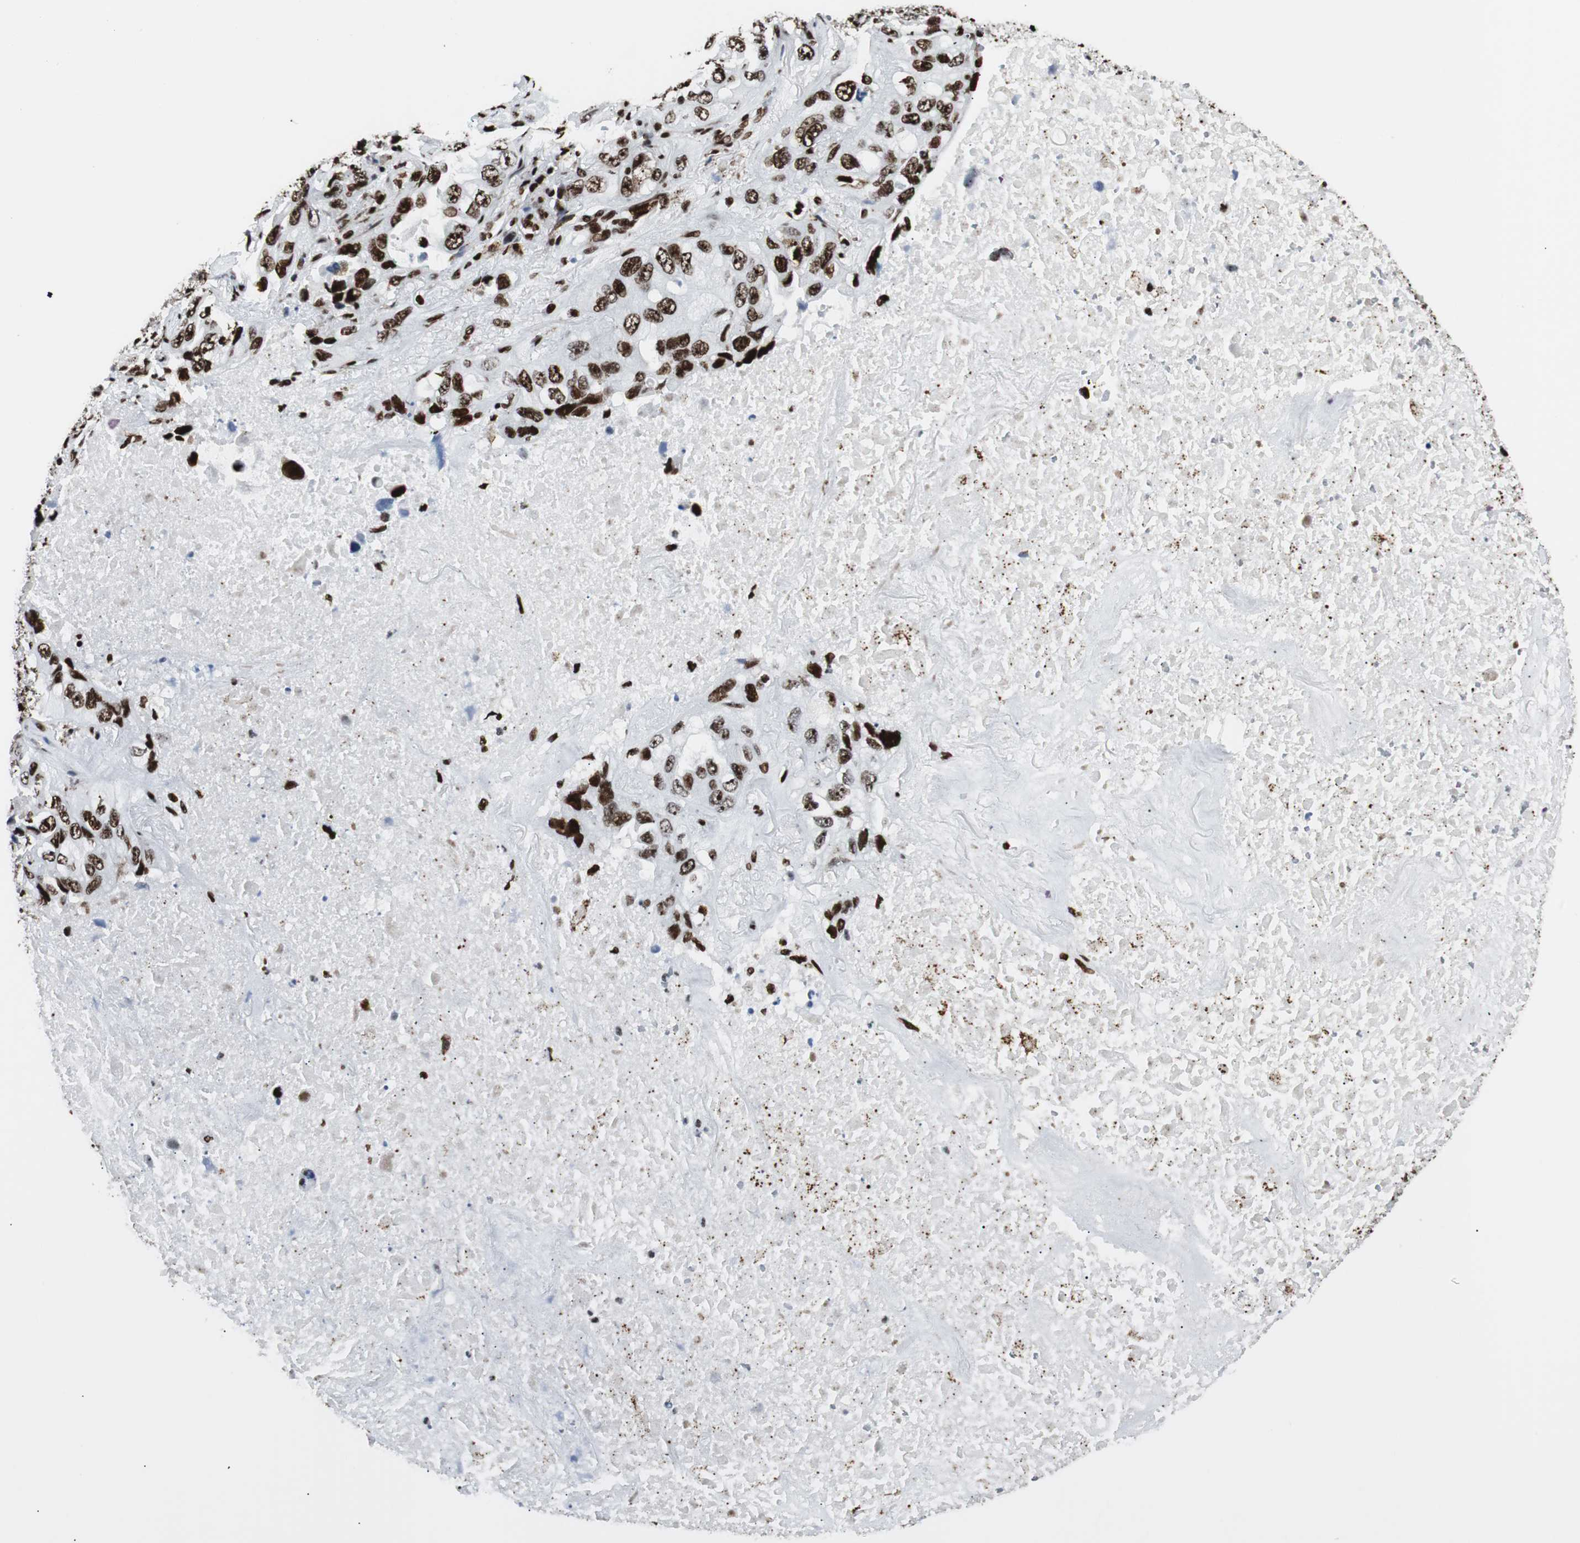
{"staining": {"intensity": "strong", "quantity": ">75%", "location": "nuclear"}, "tissue": "lung cancer", "cell_type": "Tumor cells", "image_type": "cancer", "snomed": [{"axis": "morphology", "description": "Squamous cell carcinoma, NOS"}, {"axis": "topography", "description": "Lung"}], "caption": "The immunohistochemical stain labels strong nuclear staining in tumor cells of squamous cell carcinoma (lung) tissue.", "gene": "NCL", "patient": {"sex": "female", "age": 73}}